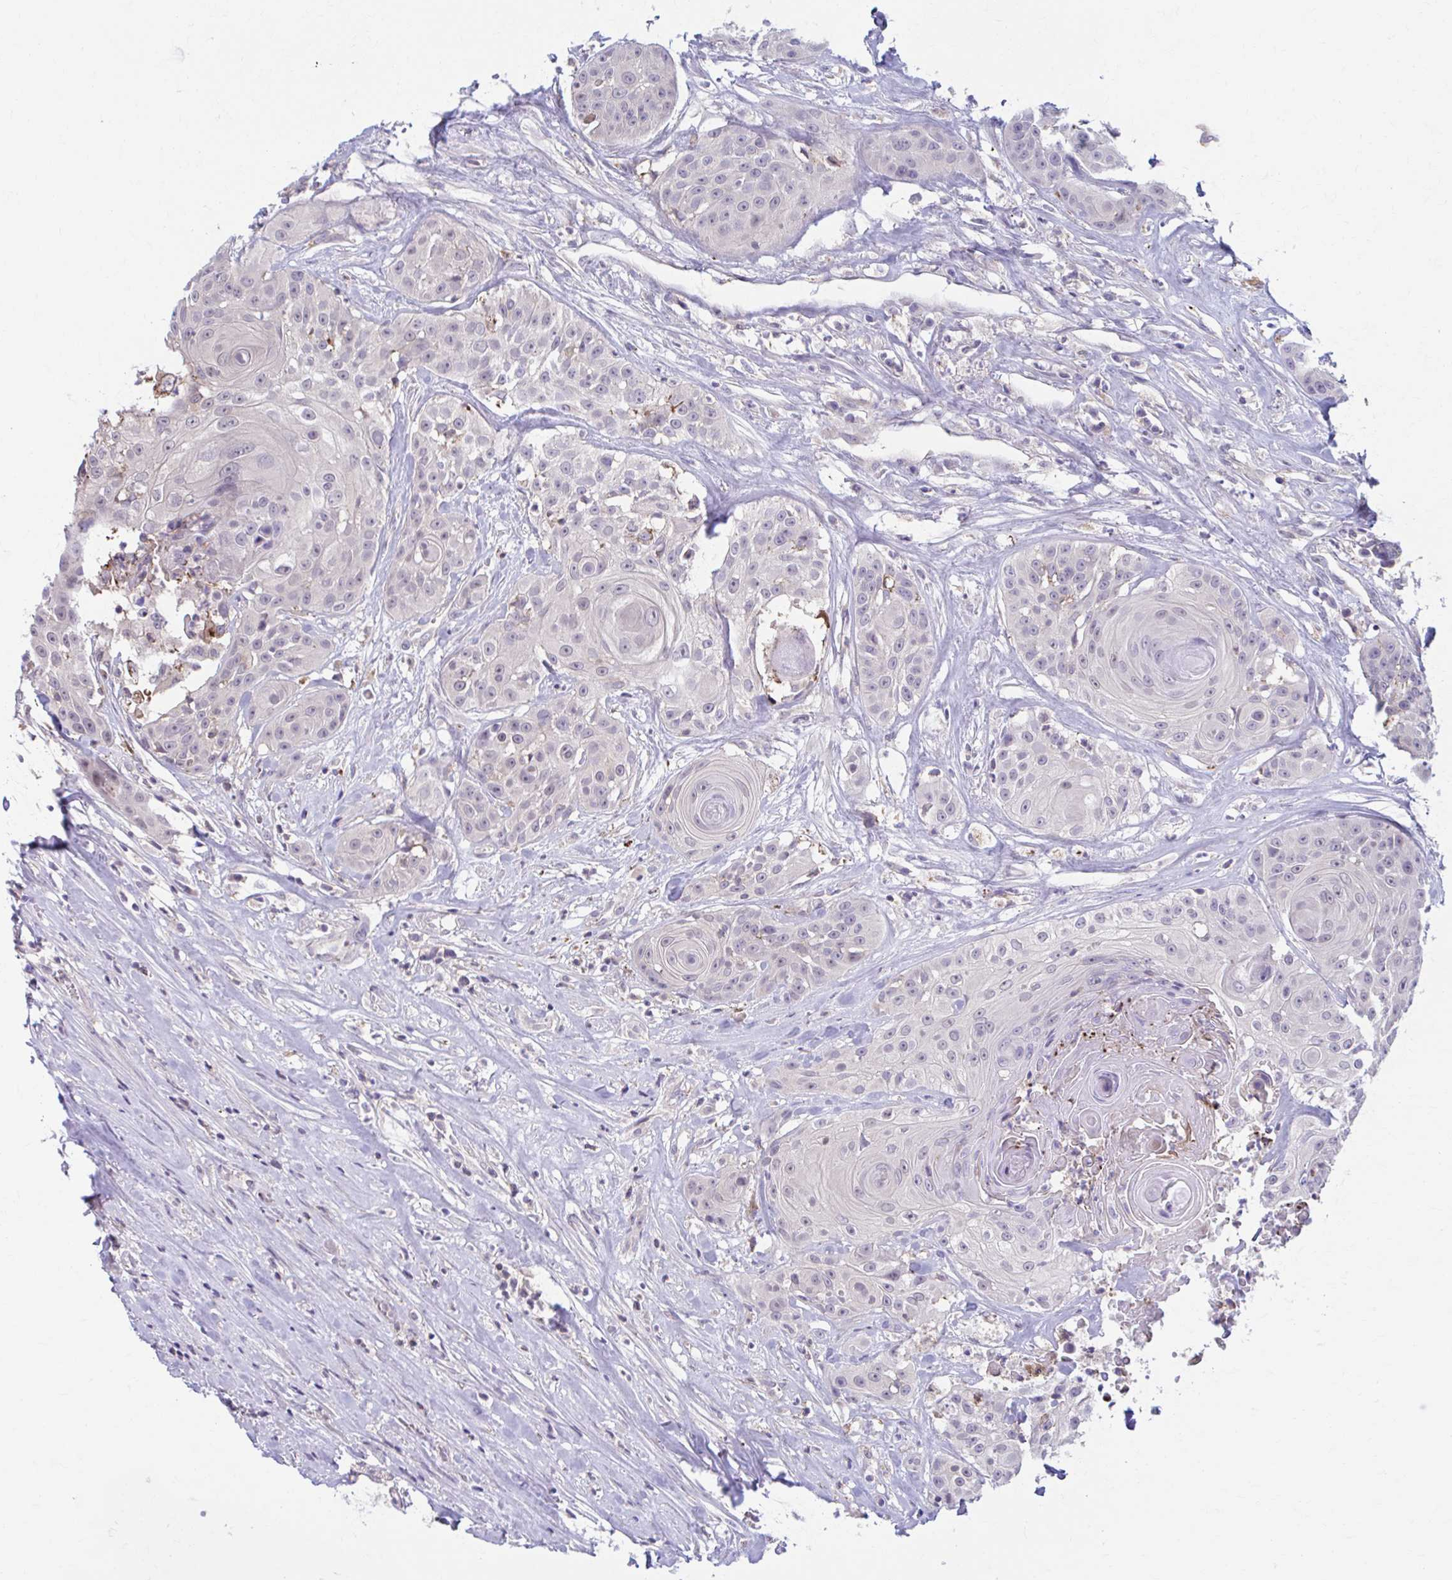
{"staining": {"intensity": "negative", "quantity": "none", "location": "none"}, "tissue": "head and neck cancer", "cell_type": "Tumor cells", "image_type": "cancer", "snomed": [{"axis": "morphology", "description": "Squamous cell carcinoma, NOS"}, {"axis": "topography", "description": "Head-Neck"}], "caption": "Image shows no significant protein staining in tumor cells of head and neck cancer (squamous cell carcinoma).", "gene": "ADAT3", "patient": {"sex": "male", "age": 83}}